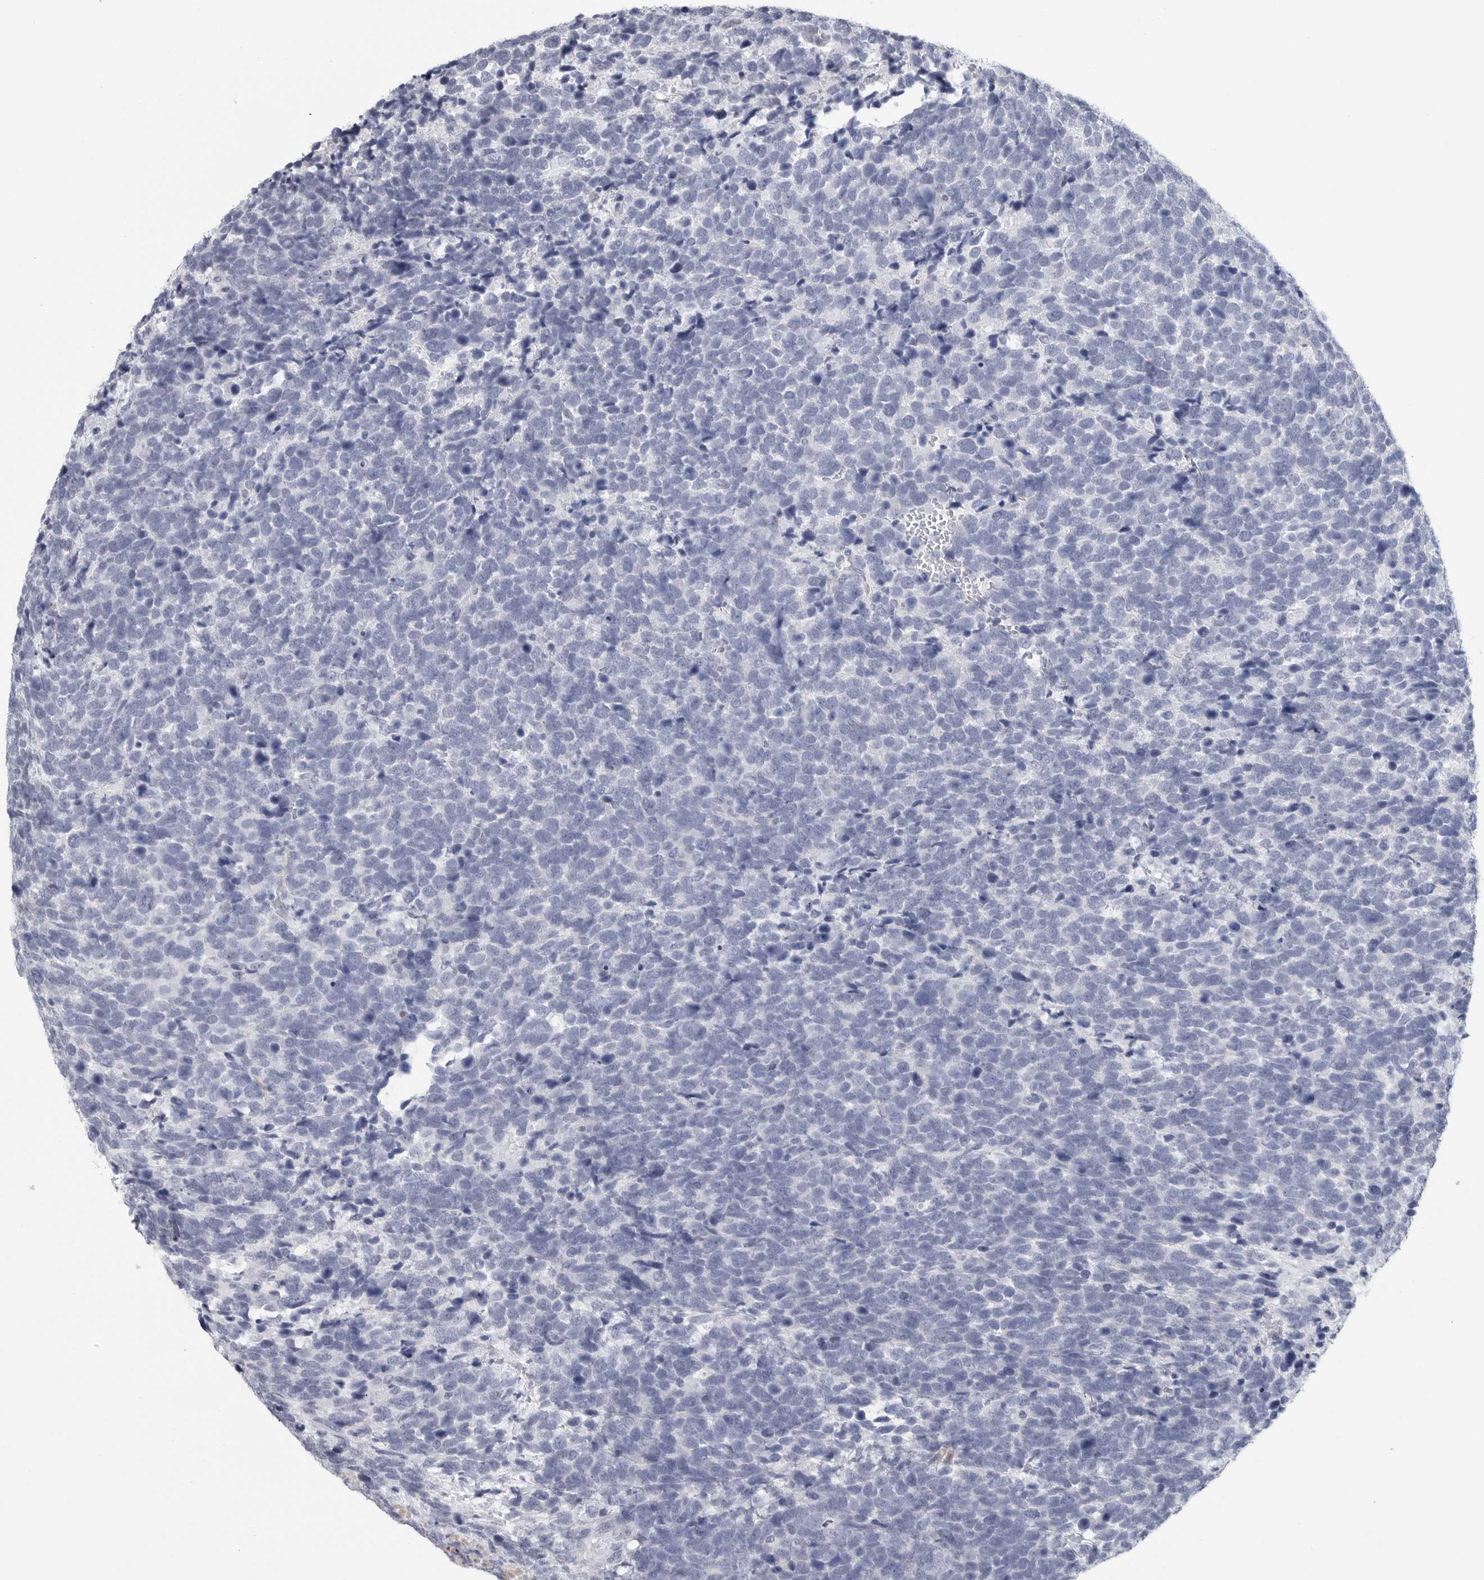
{"staining": {"intensity": "negative", "quantity": "none", "location": "none"}, "tissue": "urothelial cancer", "cell_type": "Tumor cells", "image_type": "cancer", "snomed": [{"axis": "morphology", "description": "Urothelial carcinoma, High grade"}, {"axis": "topography", "description": "Urinary bladder"}], "caption": "Tumor cells show no significant protein staining in high-grade urothelial carcinoma.", "gene": "TNR", "patient": {"sex": "female", "age": 82}}